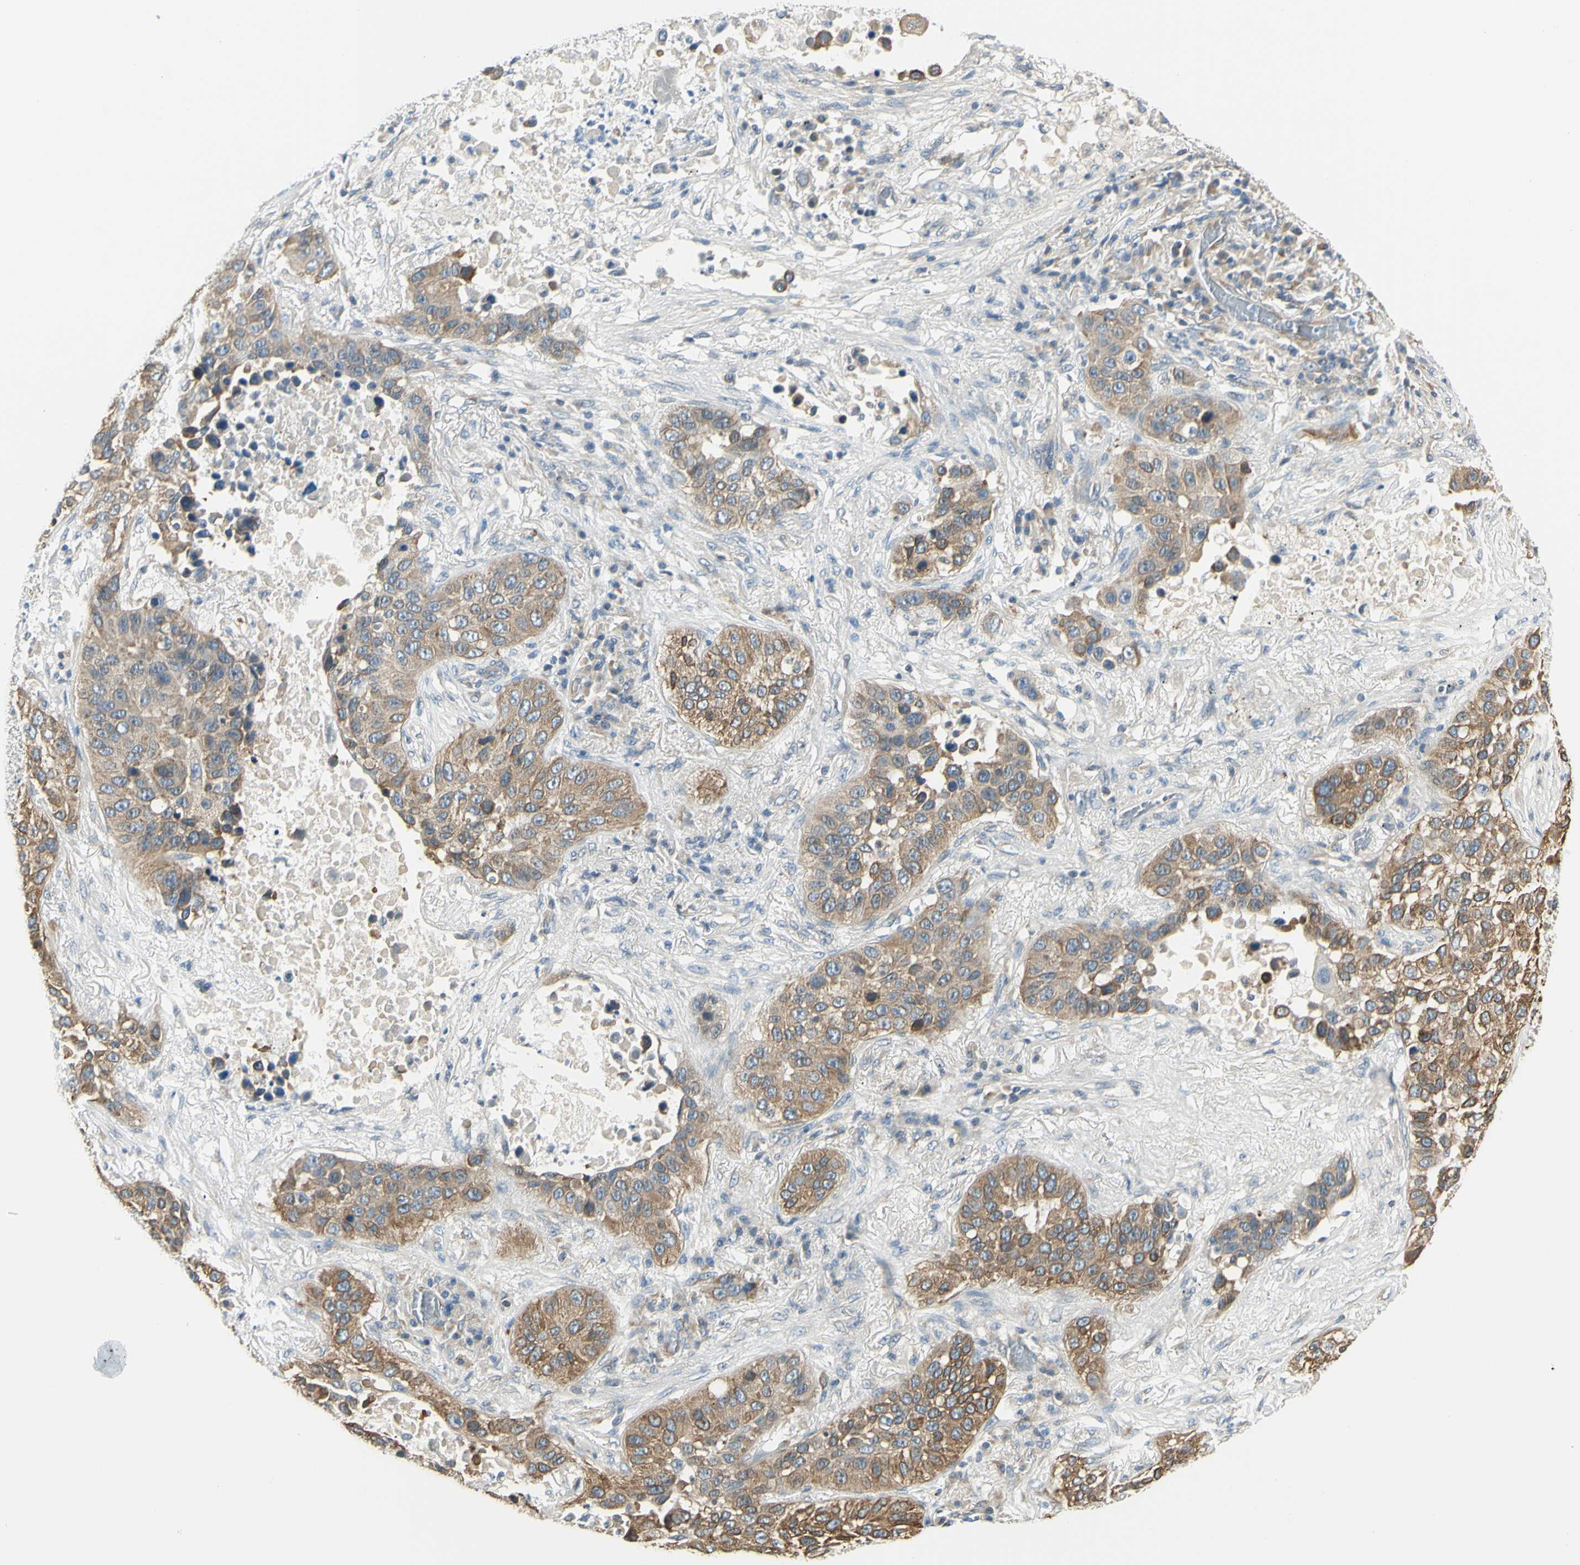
{"staining": {"intensity": "moderate", "quantity": ">75%", "location": "cytoplasmic/membranous"}, "tissue": "lung cancer", "cell_type": "Tumor cells", "image_type": "cancer", "snomed": [{"axis": "morphology", "description": "Squamous cell carcinoma, NOS"}, {"axis": "topography", "description": "Lung"}], "caption": "A high-resolution micrograph shows immunohistochemistry staining of lung squamous cell carcinoma, which exhibits moderate cytoplasmic/membranous positivity in about >75% of tumor cells.", "gene": "IGDCC4", "patient": {"sex": "male", "age": 57}}